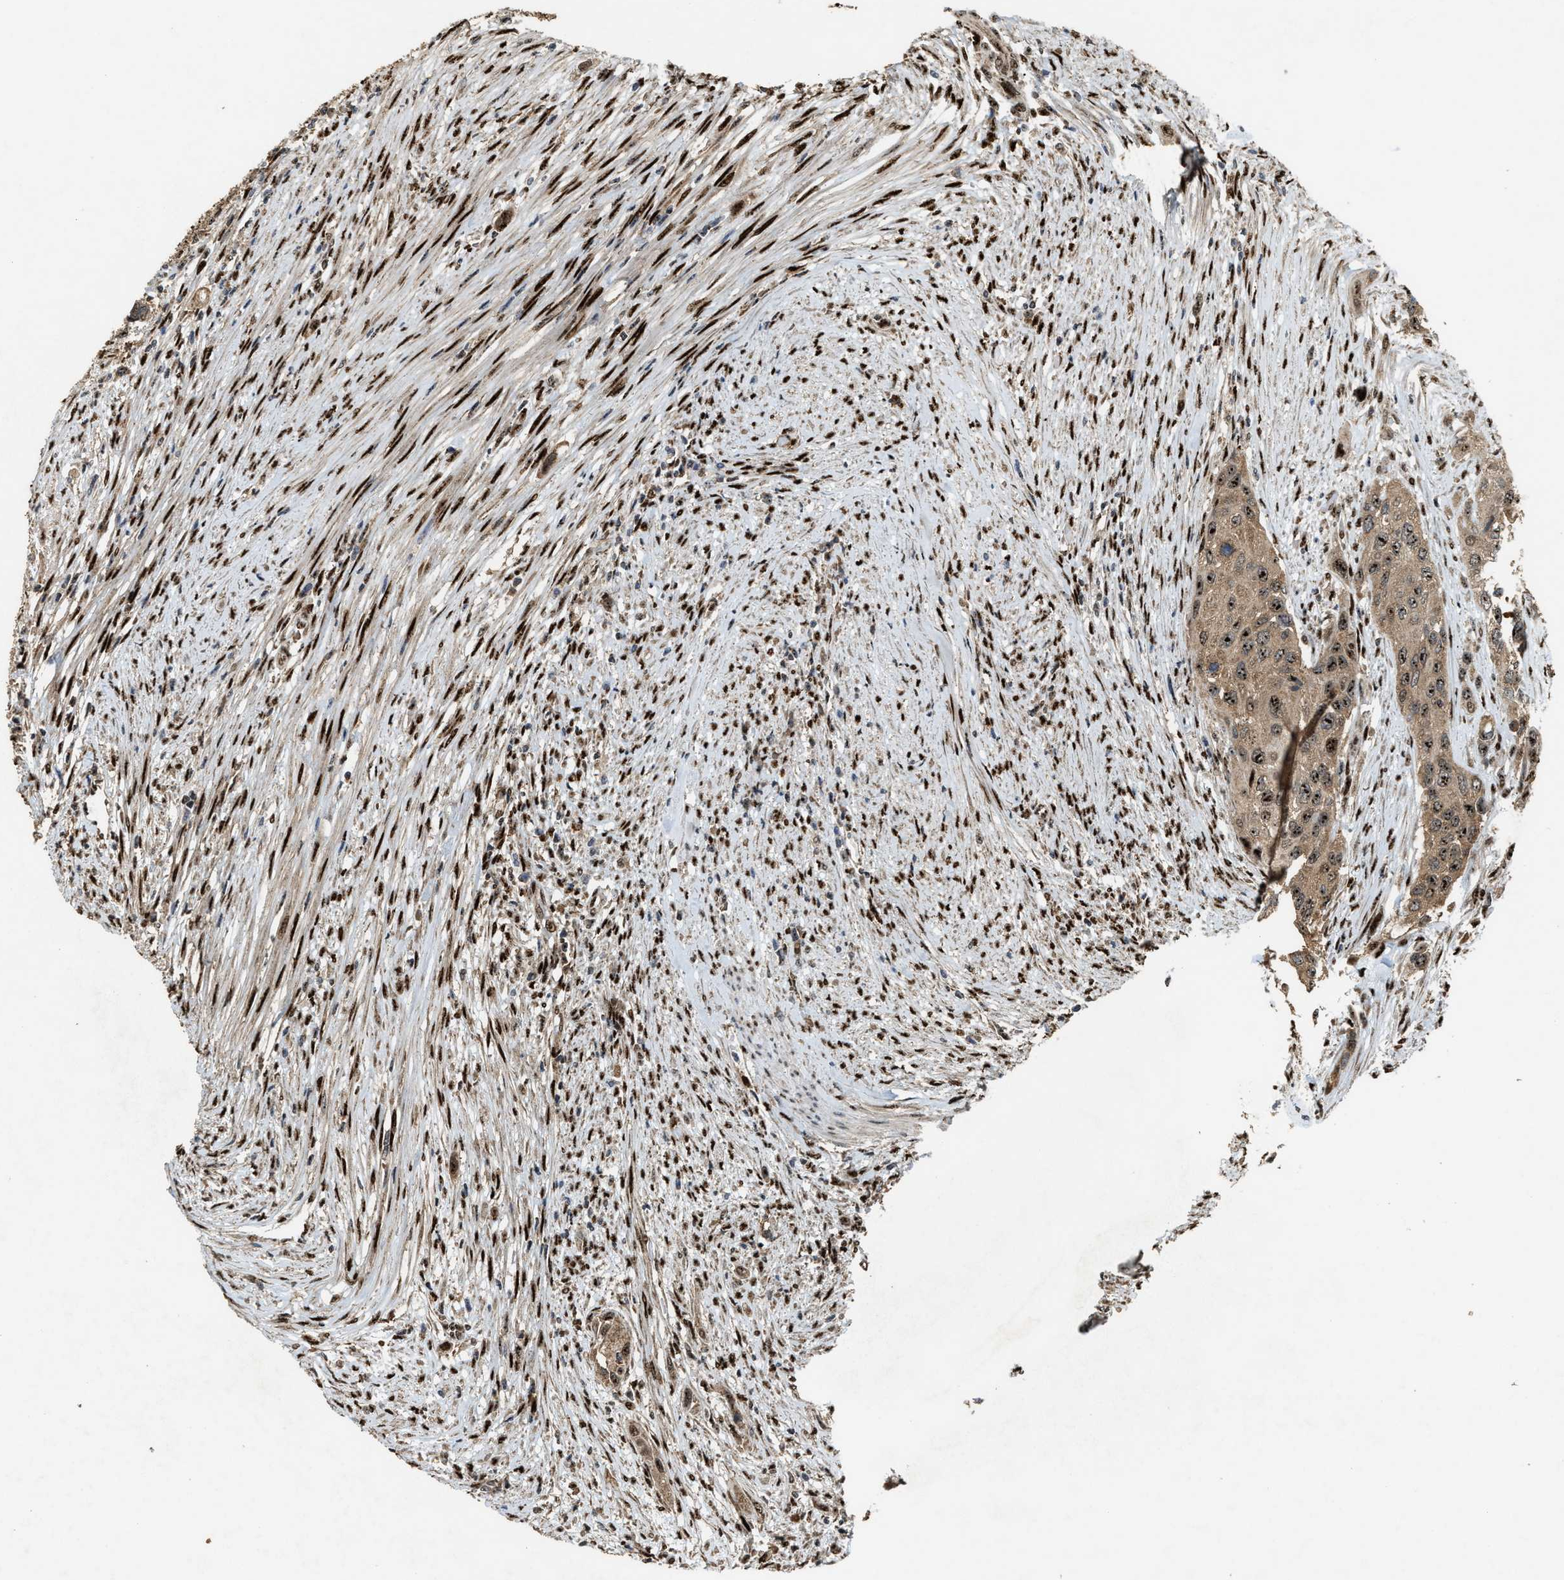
{"staining": {"intensity": "moderate", "quantity": ">75%", "location": "cytoplasmic/membranous,nuclear"}, "tissue": "urothelial cancer", "cell_type": "Tumor cells", "image_type": "cancer", "snomed": [{"axis": "morphology", "description": "Urothelial carcinoma, High grade"}, {"axis": "topography", "description": "Urinary bladder"}], "caption": "About >75% of tumor cells in human urothelial cancer exhibit moderate cytoplasmic/membranous and nuclear protein staining as visualized by brown immunohistochemical staining.", "gene": "ZNF687", "patient": {"sex": "female", "age": 56}}